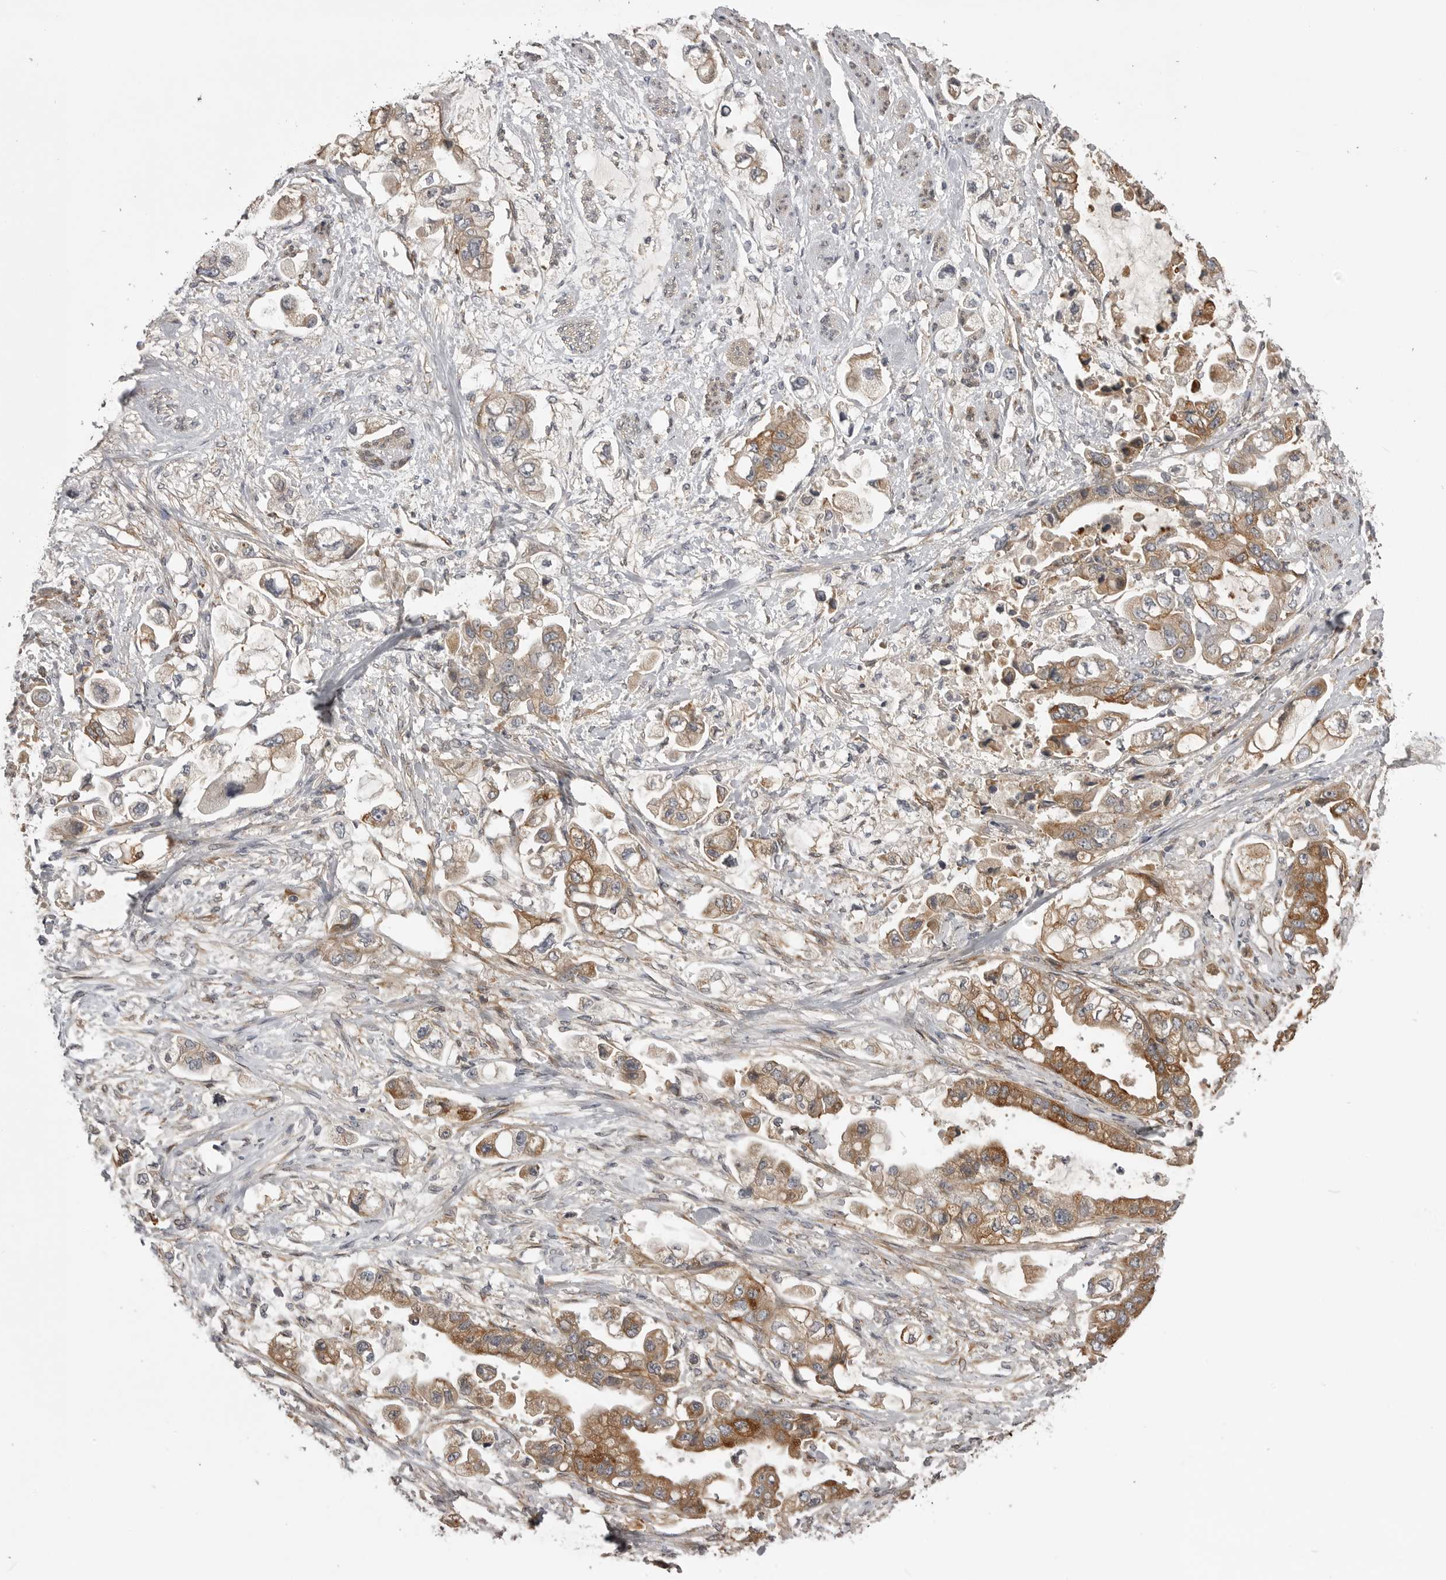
{"staining": {"intensity": "moderate", "quantity": ">75%", "location": "cytoplasmic/membranous"}, "tissue": "stomach cancer", "cell_type": "Tumor cells", "image_type": "cancer", "snomed": [{"axis": "morphology", "description": "Adenocarcinoma, NOS"}, {"axis": "topography", "description": "Stomach"}], "caption": "IHC staining of adenocarcinoma (stomach), which shows medium levels of moderate cytoplasmic/membranous positivity in about >75% of tumor cells indicating moderate cytoplasmic/membranous protein expression. The staining was performed using DAB (3,3'-diaminobenzidine) (brown) for protein detection and nuclei were counterstained in hematoxylin (blue).", "gene": "LRRC45", "patient": {"sex": "male", "age": 62}}